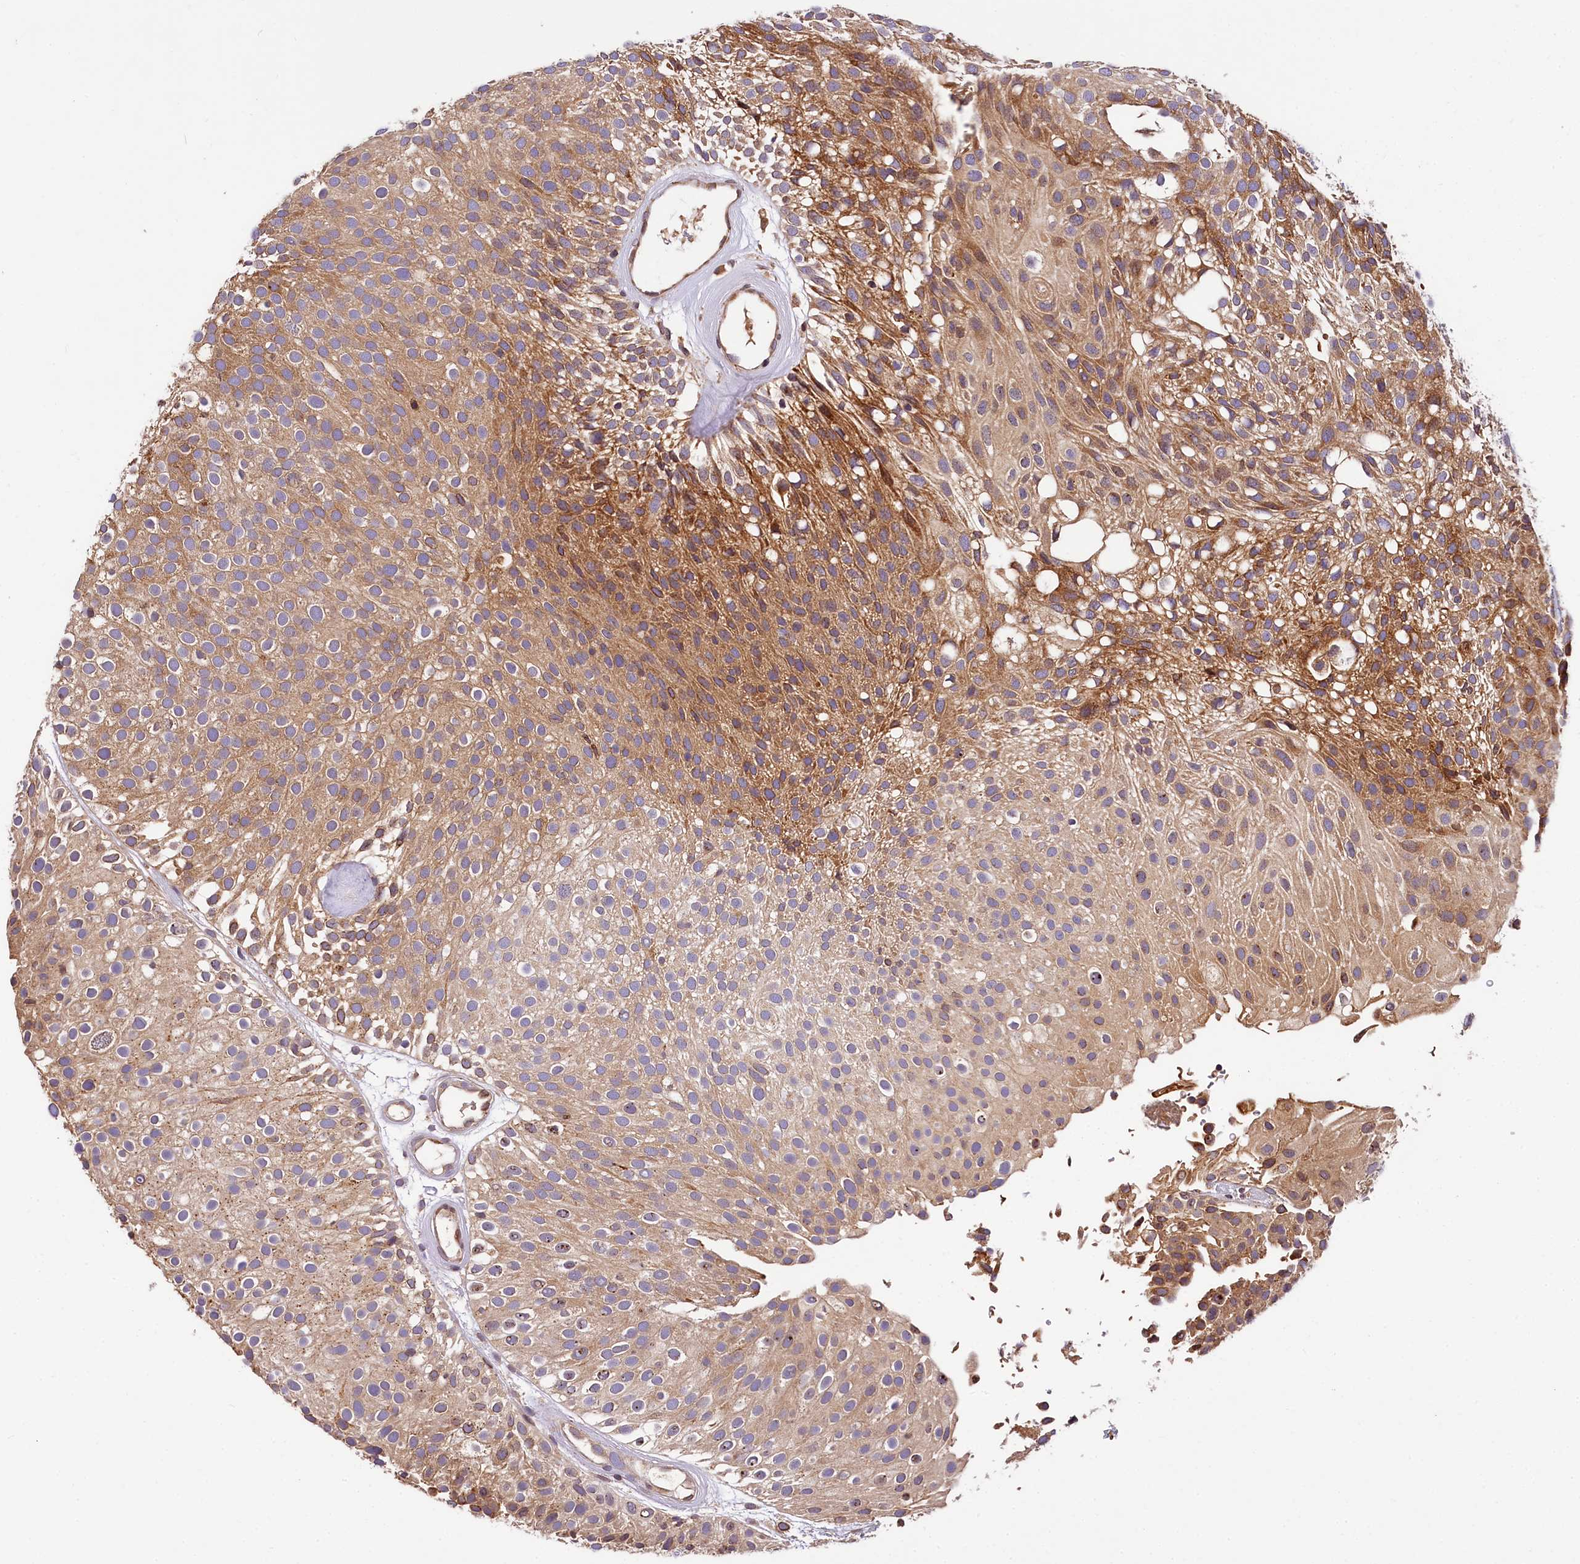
{"staining": {"intensity": "moderate", "quantity": ">75%", "location": "cytoplasmic/membranous"}, "tissue": "urothelial cancer", "cell_type": "Tumor cells", "image_type": "cancer", "snomed": [{"axis": "morphology", "description": "Urothelial carcinoma, Low grade"}, {"axis": "topography", "description": "Urinary bladder"}], "caption": "Human urothelial cancer stained for a protein (brown) demonstrates moderate cytoplasmic/membranous positive positivity in approximately >75% of tumor cells.", "gene": "SUPV3L1", "patient": {"sex": "male", "age": 78}}